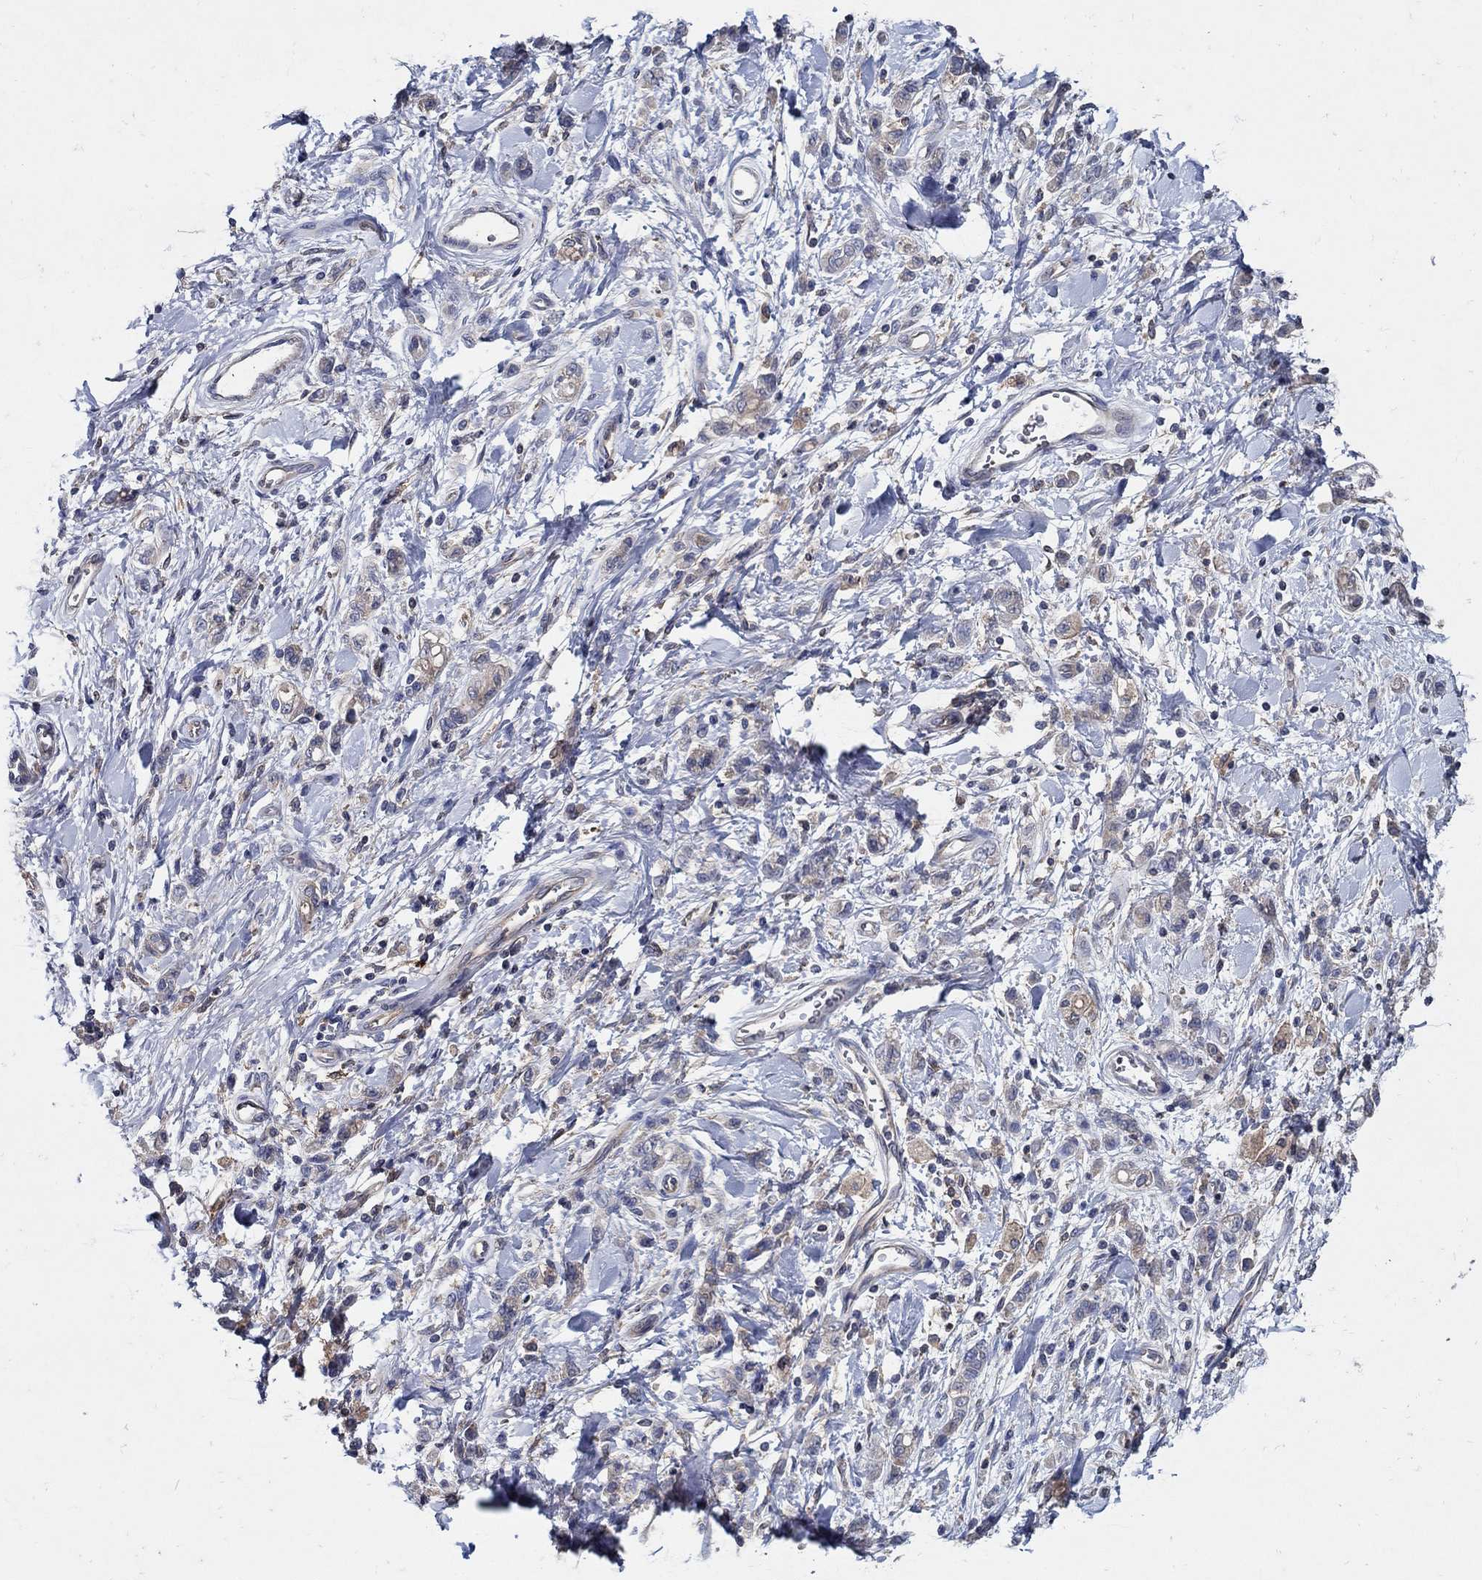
{"staining": {"intensity": "weak", "quantity": "<25%", "location": "cytoplasmic/membranous"}, "tissue": "stomach cancer", "cell_type": "Tumor cells", "image_type": "cancer", "snomed": [{"axis": "morphology", "description": "Adenocarcinoma, NOS"}, {"axis": "topography", "description": "Stomach"}], "caption": "A histopathology image of stomach adenocarcinoma stained for a protein reveals no brown staining in tumor cells.", "gene": "MTHFR", "patient": {"sex": "male", "age": 77}}